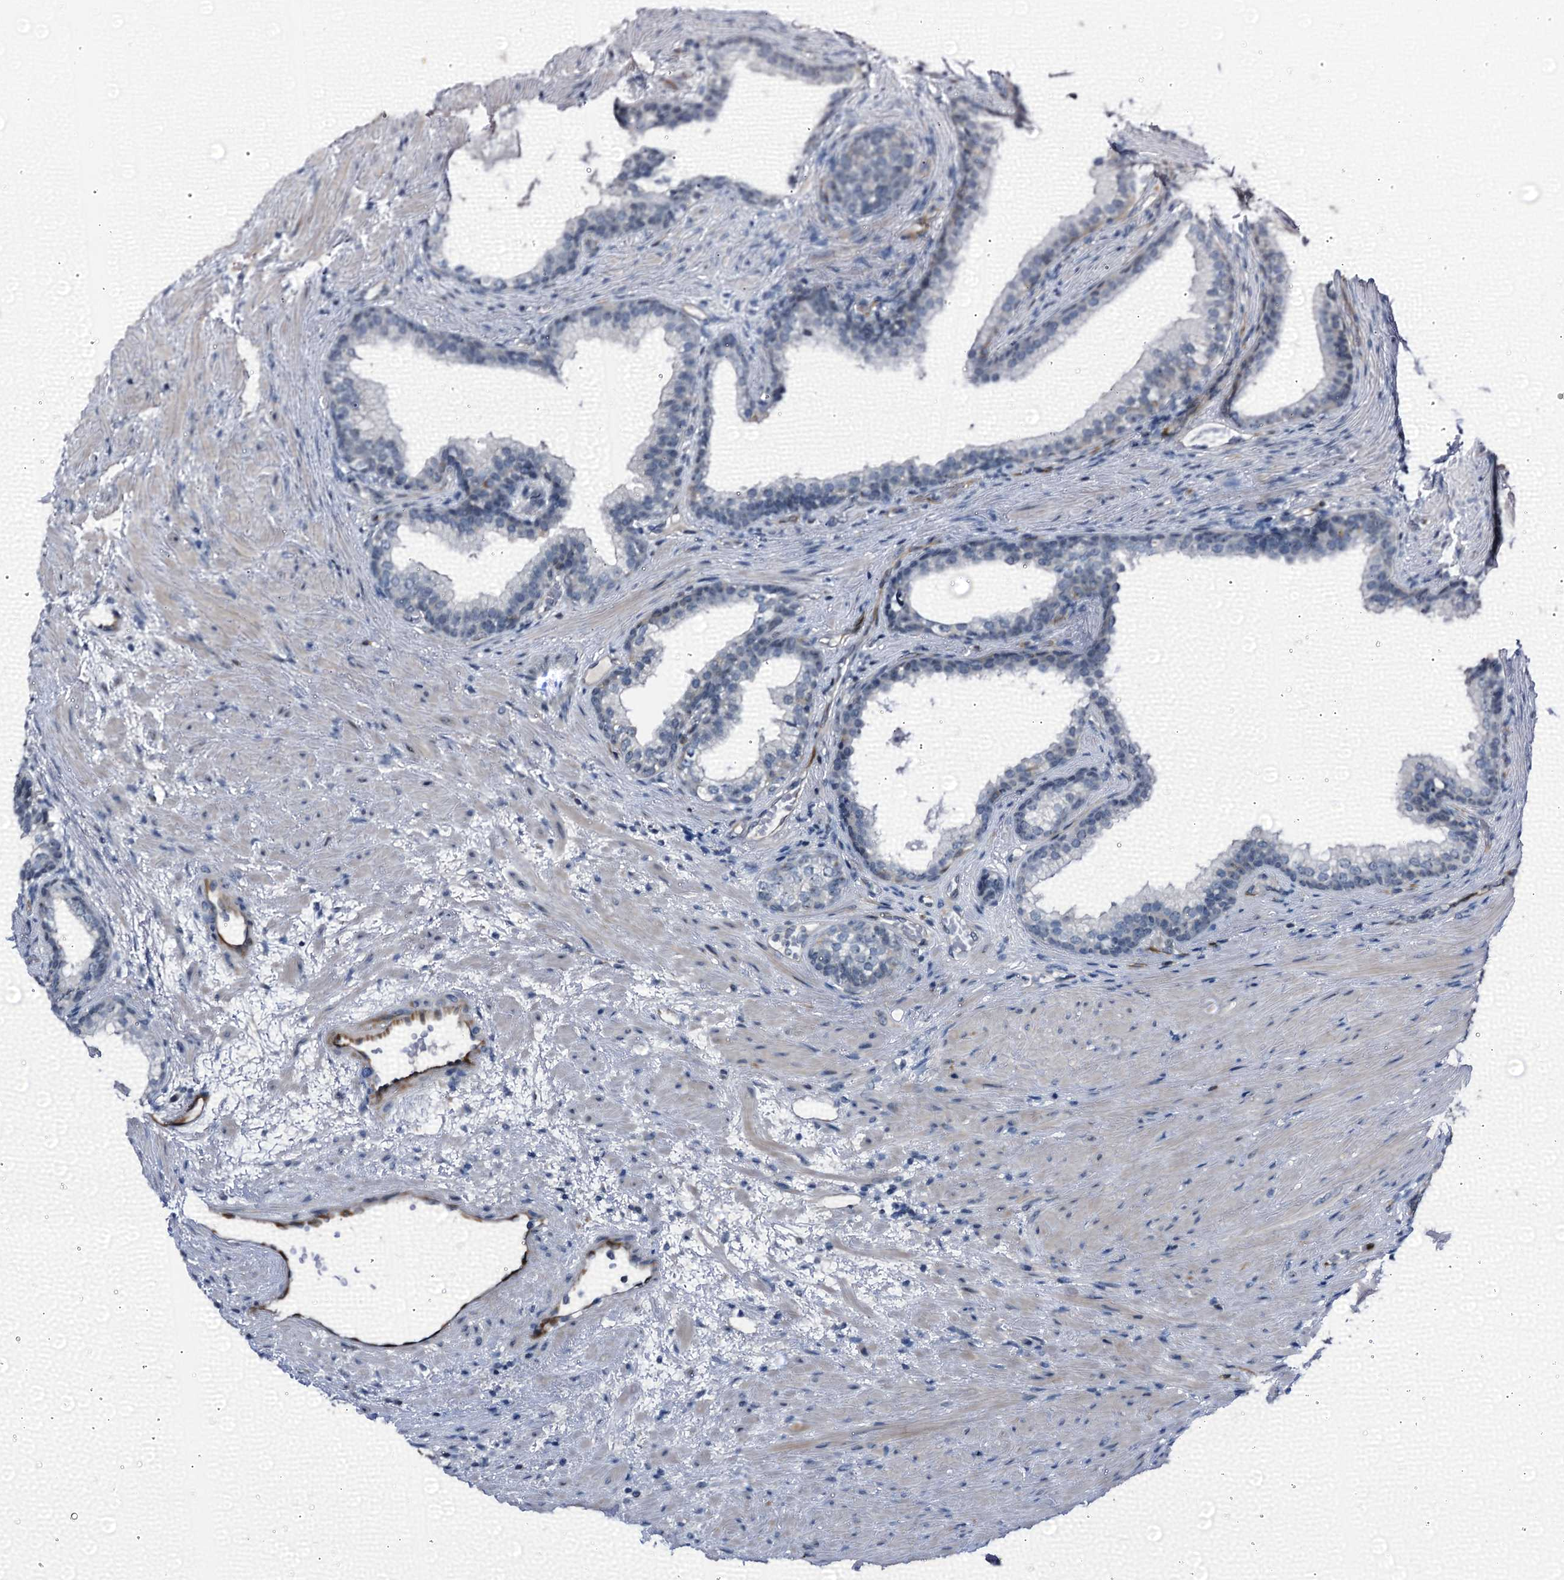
{"staining": {"intensity": "negative", "quantity": "<25%", "location": "nuclear"}, "tissue": "prostate", "cell_type": "Glandular cells", "image_type": "normal", "snomed": [{"axis": "morphology", "description": "Normal tissue, NOS"}, {"axis": "topography", "description": "Prostate"}], "caption": "This is an immunohistochemistry histopathology image of unremarkable human prostate. There is no expression in glandular cells.", "gene": "EMG1", "patient": {"sex": "male", "age": 76}}